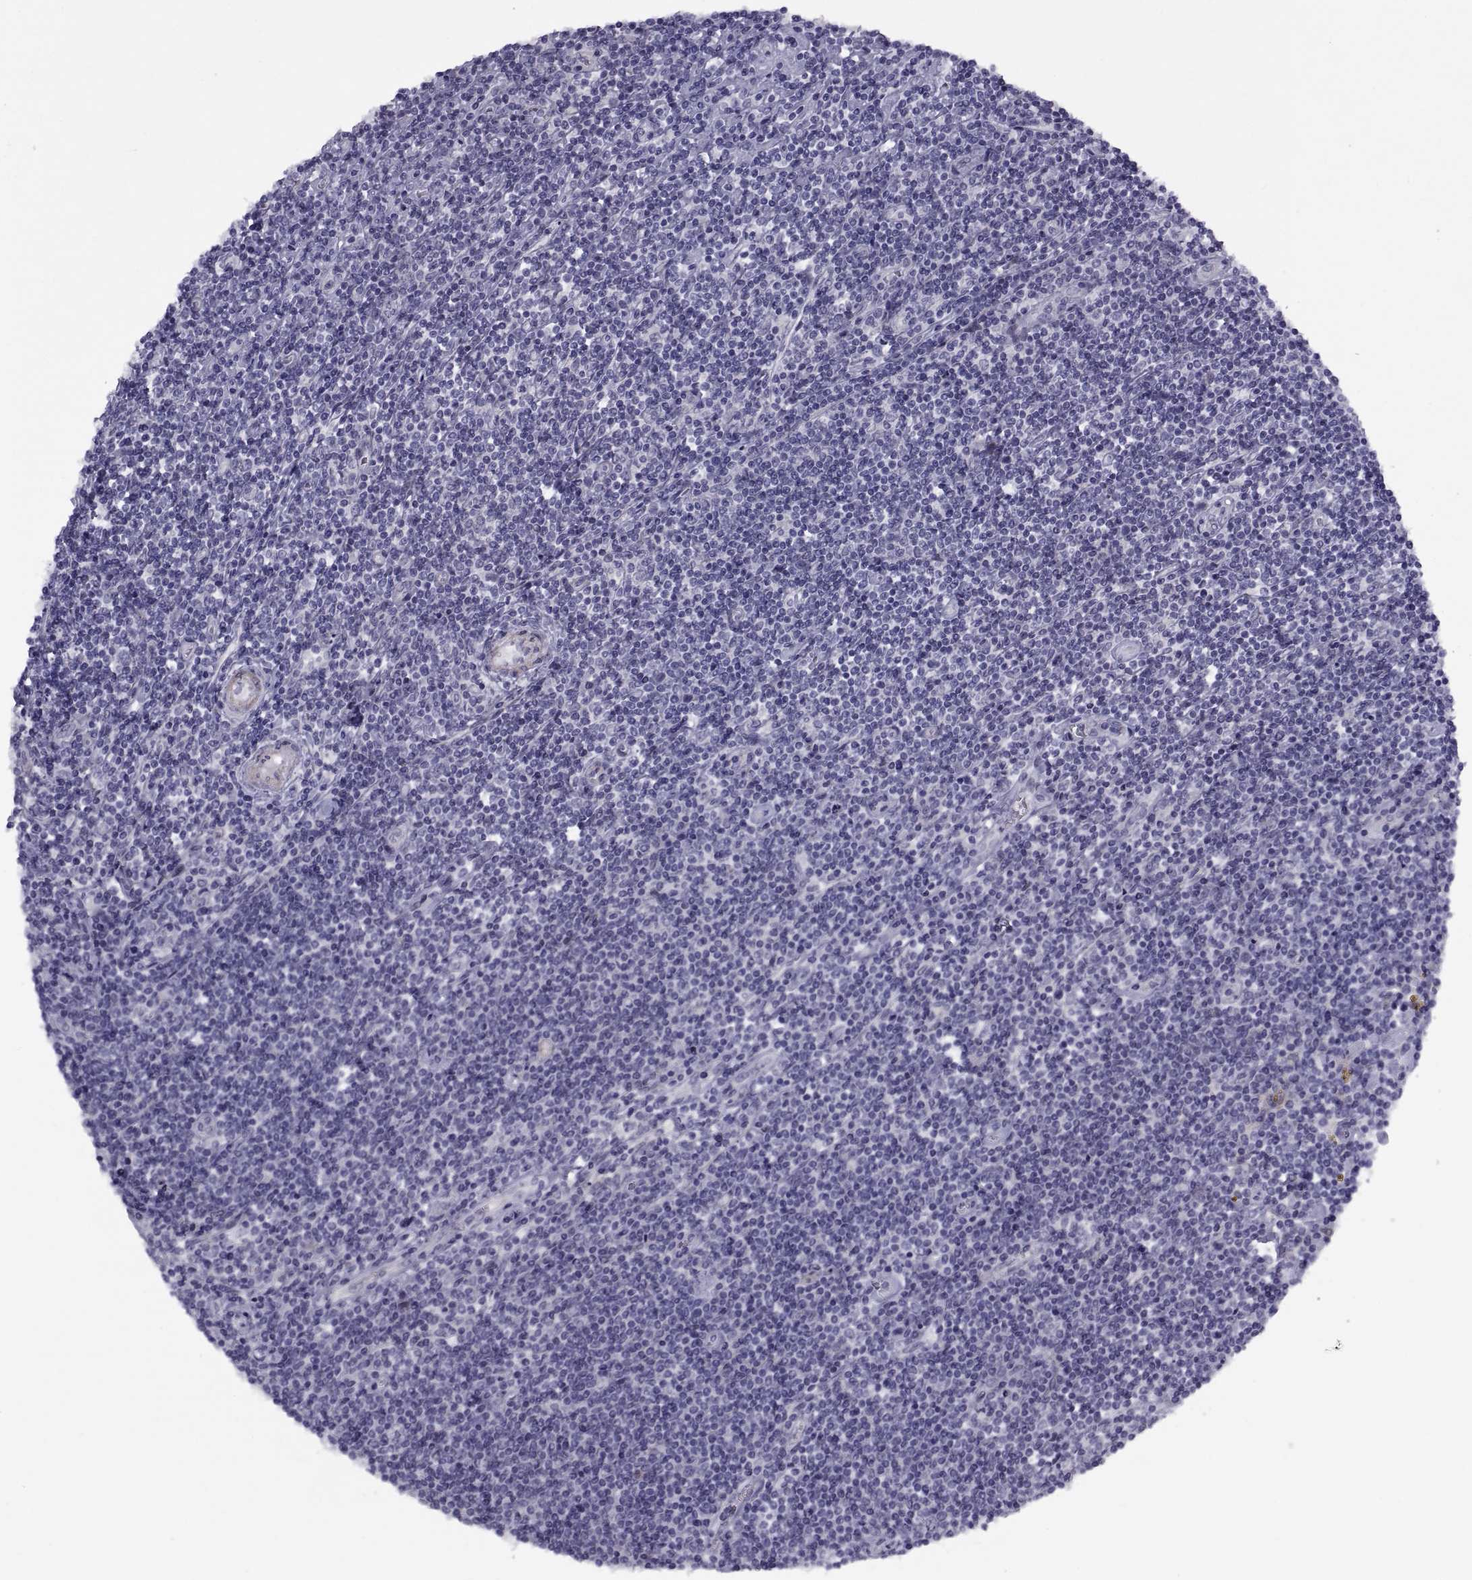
{"staining": {"intensity": "negative", "quantity": "none", "location": "none"}, "tissue": "lymphoma", "cell_type": "Tumor cells", "image_type": "cancer", "snomed": [{"axis": "morphology", "description": "Hodgkin's disease, NOS"}, {"axis": "topography", "description": "Lymph node"}], "caption": "High power microscopy photomicrograph of an immunohistochemistry (IHC) image of Hodgkin's disease, revealing no significant positivity in tumor cells. (Stains: DAB IHC with hematoxylin counter stain, Microscopy: brightfield microscopy at high magnification).", "gene": "TMEM158", "patient": {"sex": "male", "age": 40}}